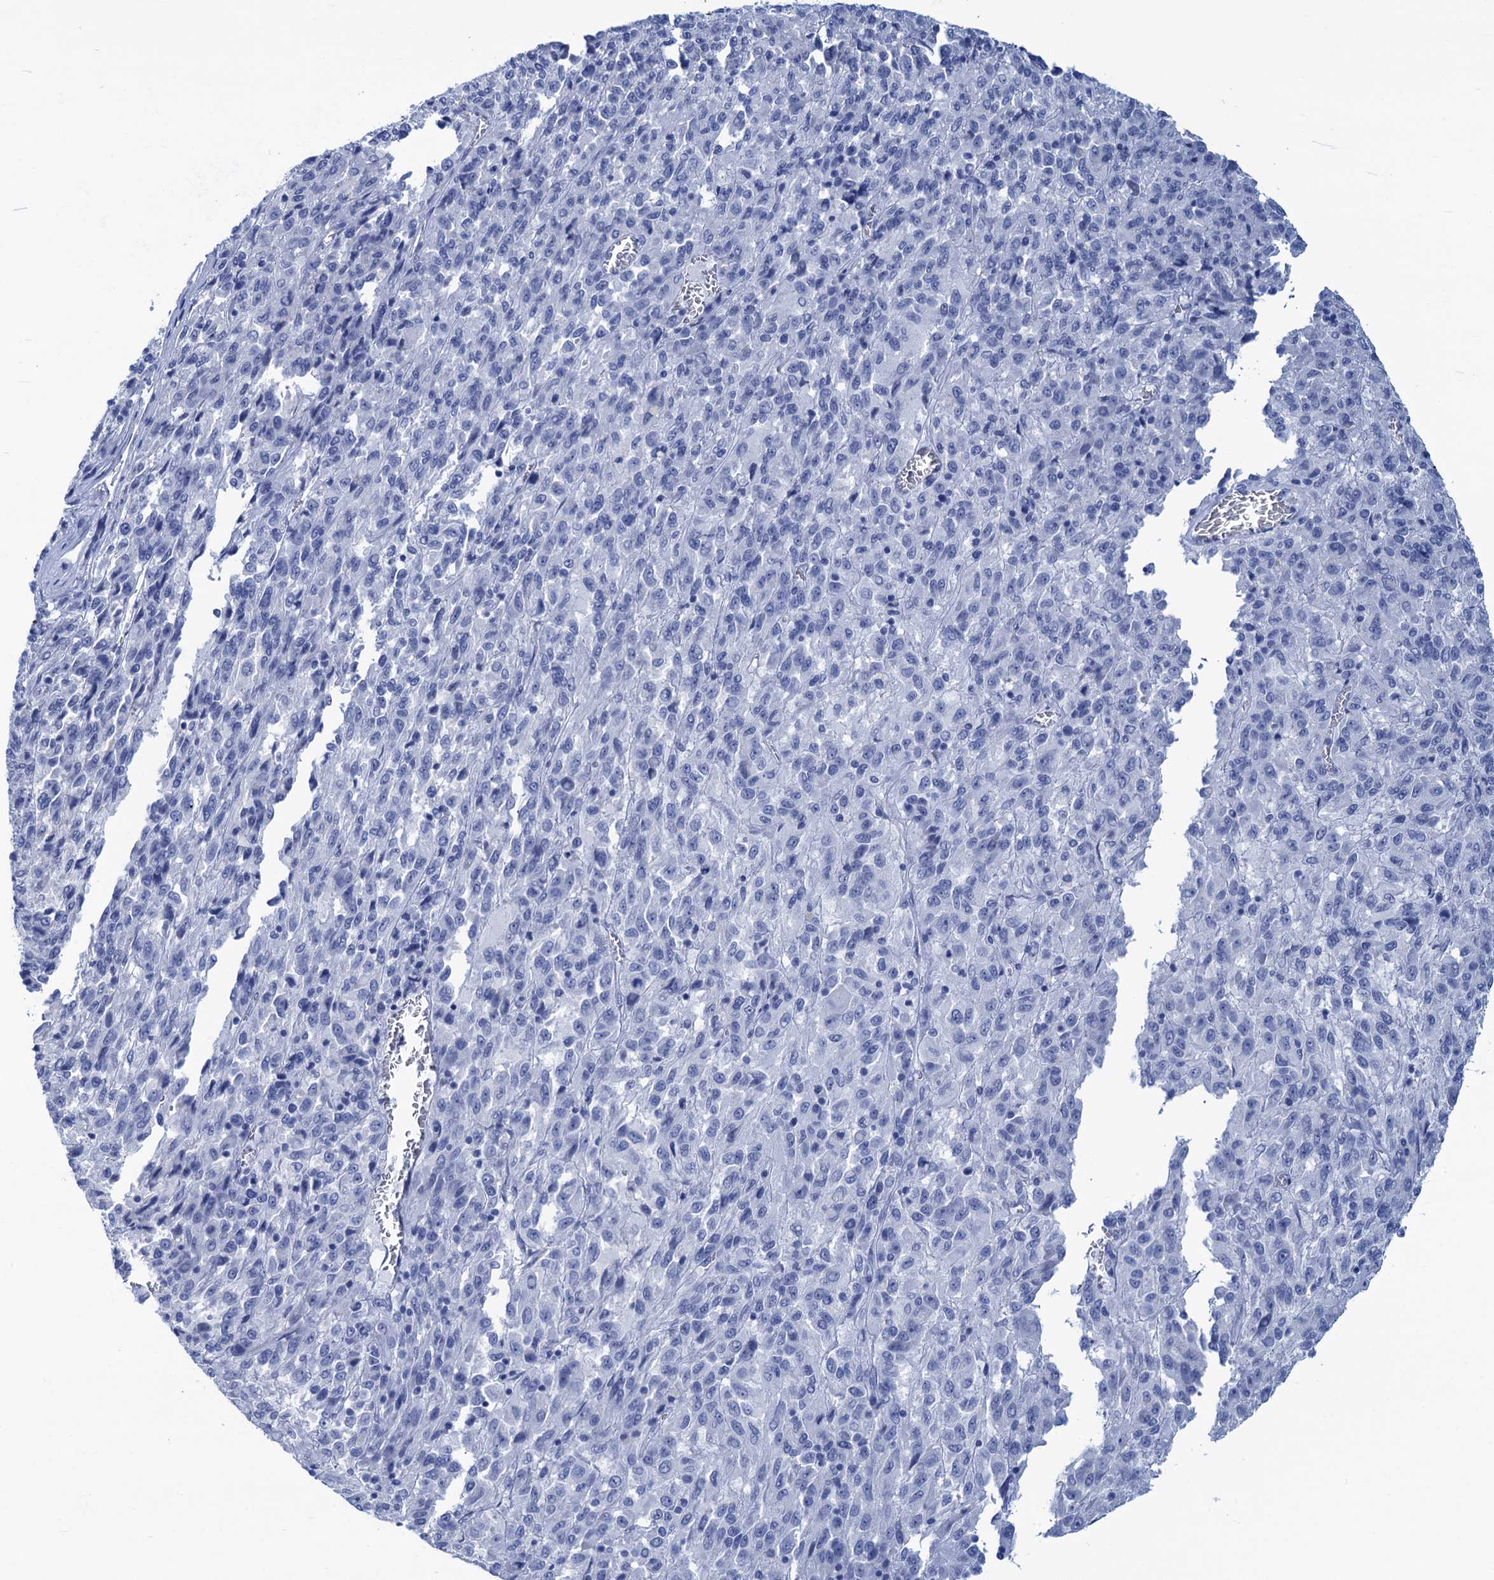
{"staining": {"intensity": "negative", "quantity": "none", "location": "none"}, "tissue": "melanoma", "cell_type": "Tumor cells", "image_type": "cancer", "snomed": [{"axis": "morphology", "description": "Malignant melanoma, Metastatic site"}, {"axis": "topography", "description": "Lung"}], "caption": "This is an immunohistochemistry photomicrograph of malignant melanoma (metastatic site). There is no expression in tumor cells.", "gene": "CABYR", "patient": {"sex": "male", "age": 64}}